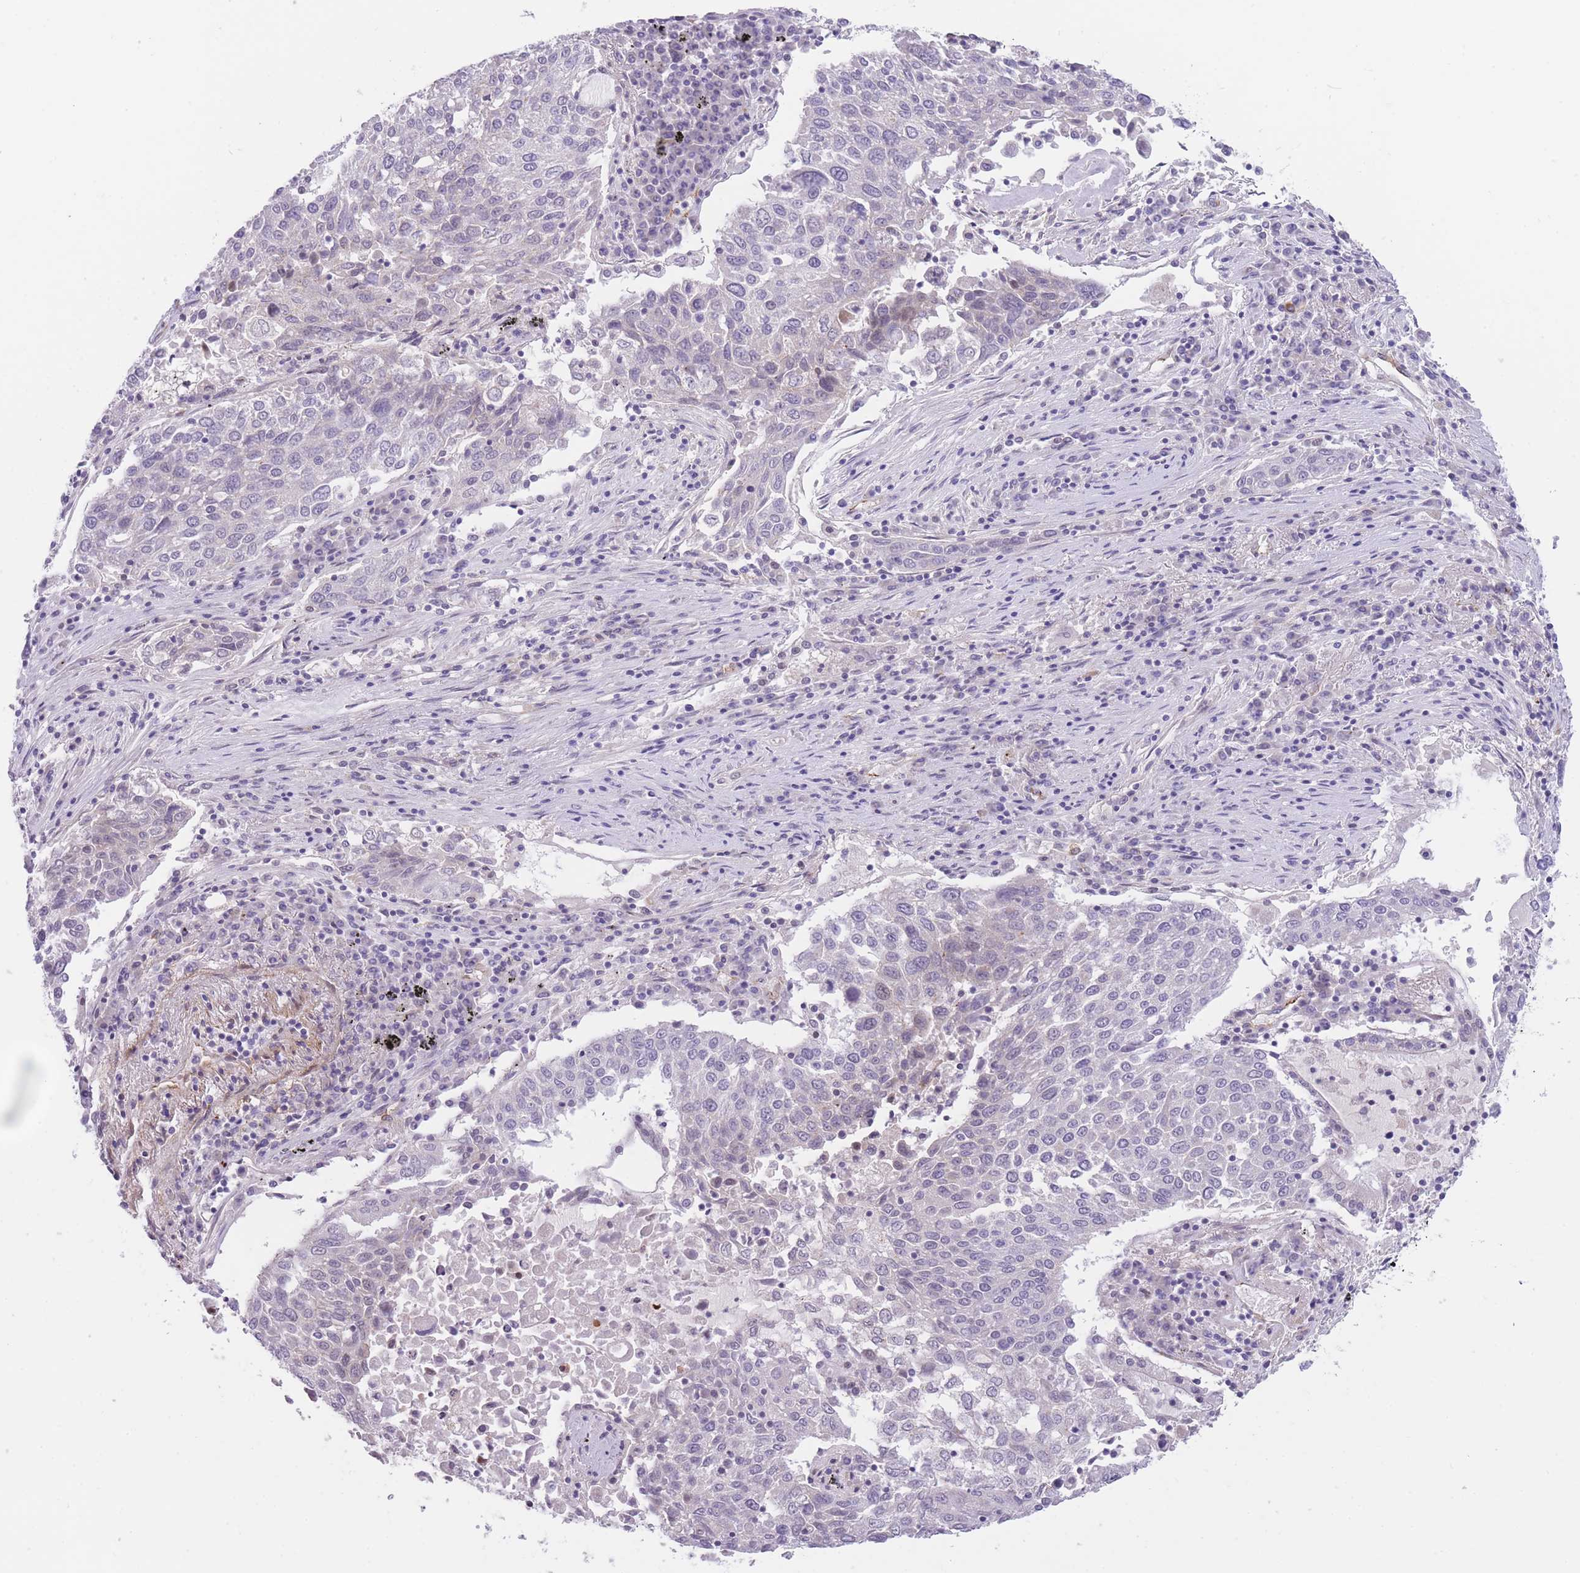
{"staining": {"intensity": "negative", "quantity": "none", "location": "none"}, "tissue": "lung cancer", "cell_type": "Tumor cells", "image_type": "cancer", "snomed": [{"axis": "morphology", "description": "Squamous cell carcinoma, NOS"}, {"axis": "topography", "description": "Lung"}], "caption": "Histopathology image shows no significant protein positivity in tumor cells of squamous cell carcinoma (lung).", "gene": "QTRT1", "patient": {"sex": "male", "age": 65}}